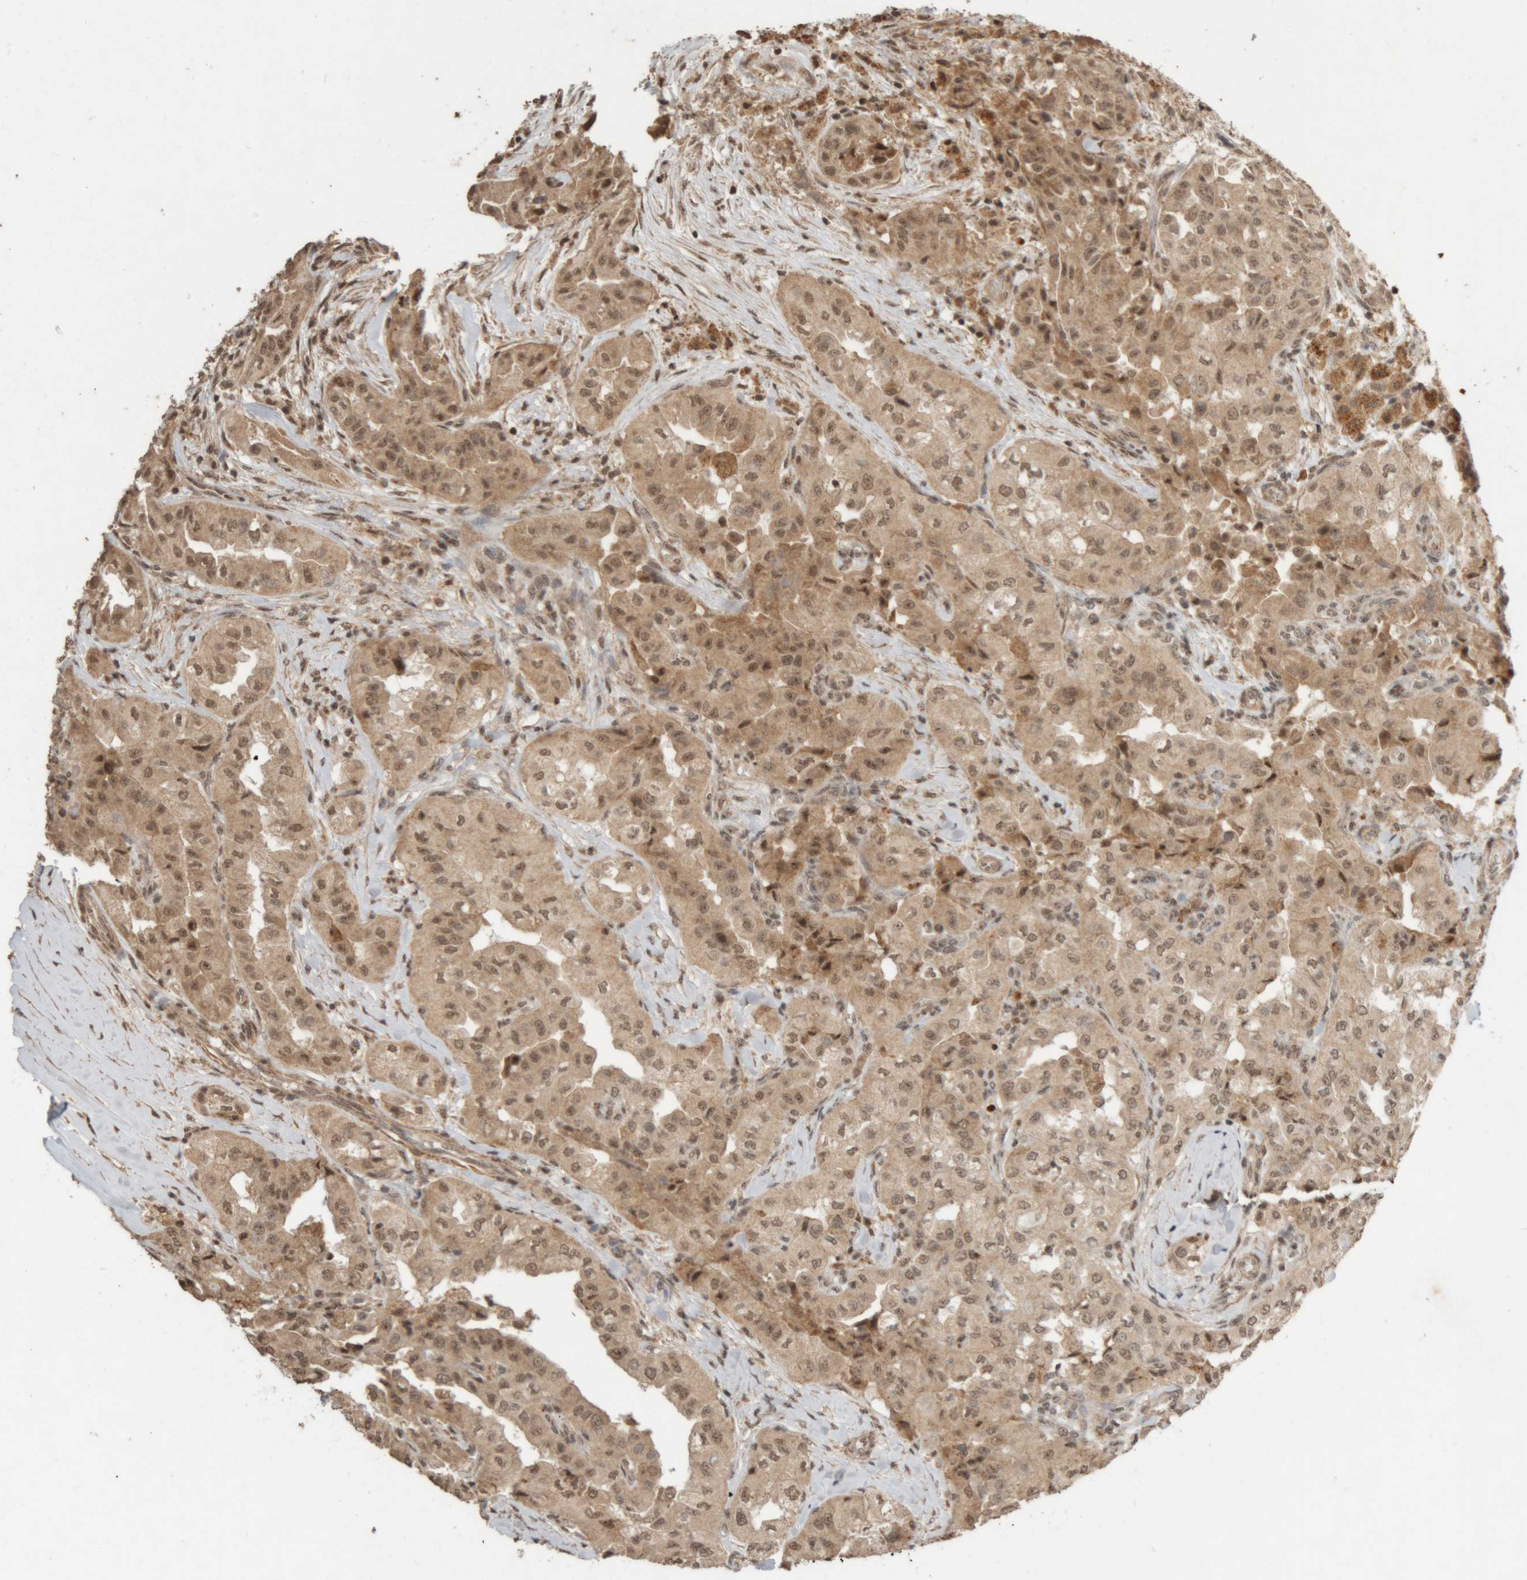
{"staining": {"intensity": "moderate", "quantity": ">75%", "location": "cytoplasmic/membranous,nuclear"}, "tissue": "thyroid cancer", "cell_type": "Tumor cells", "image_type": "cancer", "snomed": [{"axis": "morphology", "description": "Papillary adenocarcinoma, NOS"}, {"axis": "topography", "description": "Thyroid gland"}], "caption": "Thyroid cancer (papillary adenocarcinoma) was stained to show a protein in brown. There is medium levels of moderate cytoplasmic/membranous and nuclear positivity in about >75% of tumor cells.", "gene": "KEAP1", "patient": {"sex": "female", "age": 59}}